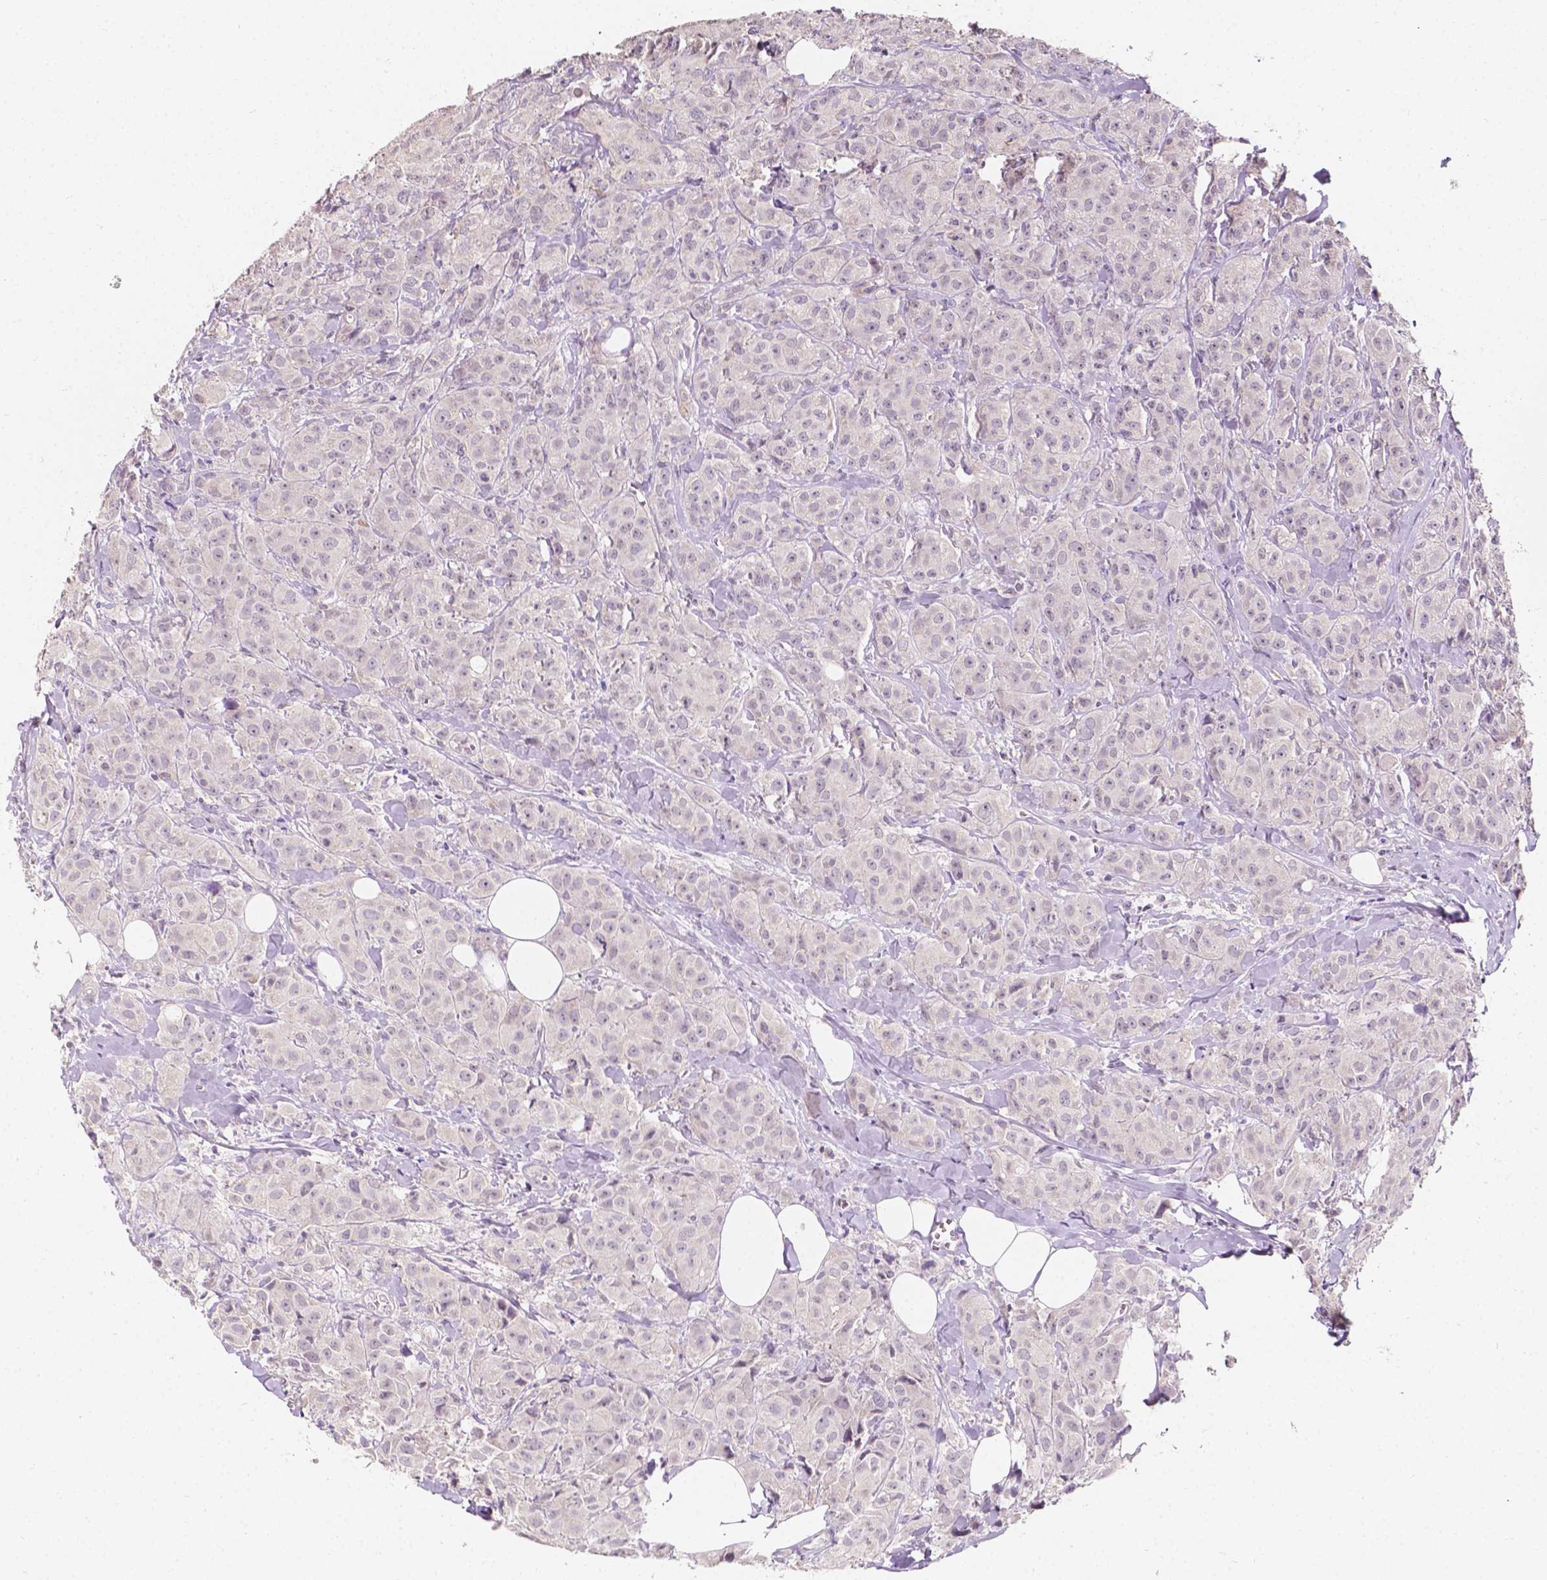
{"staining": {"intensity": "negative", "quantity": "none", "location": "none"}, "tissue": "breast cancer", "cell_type": "Tumor cells", "image_type": "cancer", "snomed": [{"axis": "morphology", "description": "Duct carcinoma"}, {"axis": "topography", "description": "Breast"}], "caption": "Immunohistochemical staining of human breast cancer (invasive ductal carcinoma) reveals no significant positivity in tumor cells.", "gene": "SIRT2", "patient": {"sex": "female", "age": 43}}